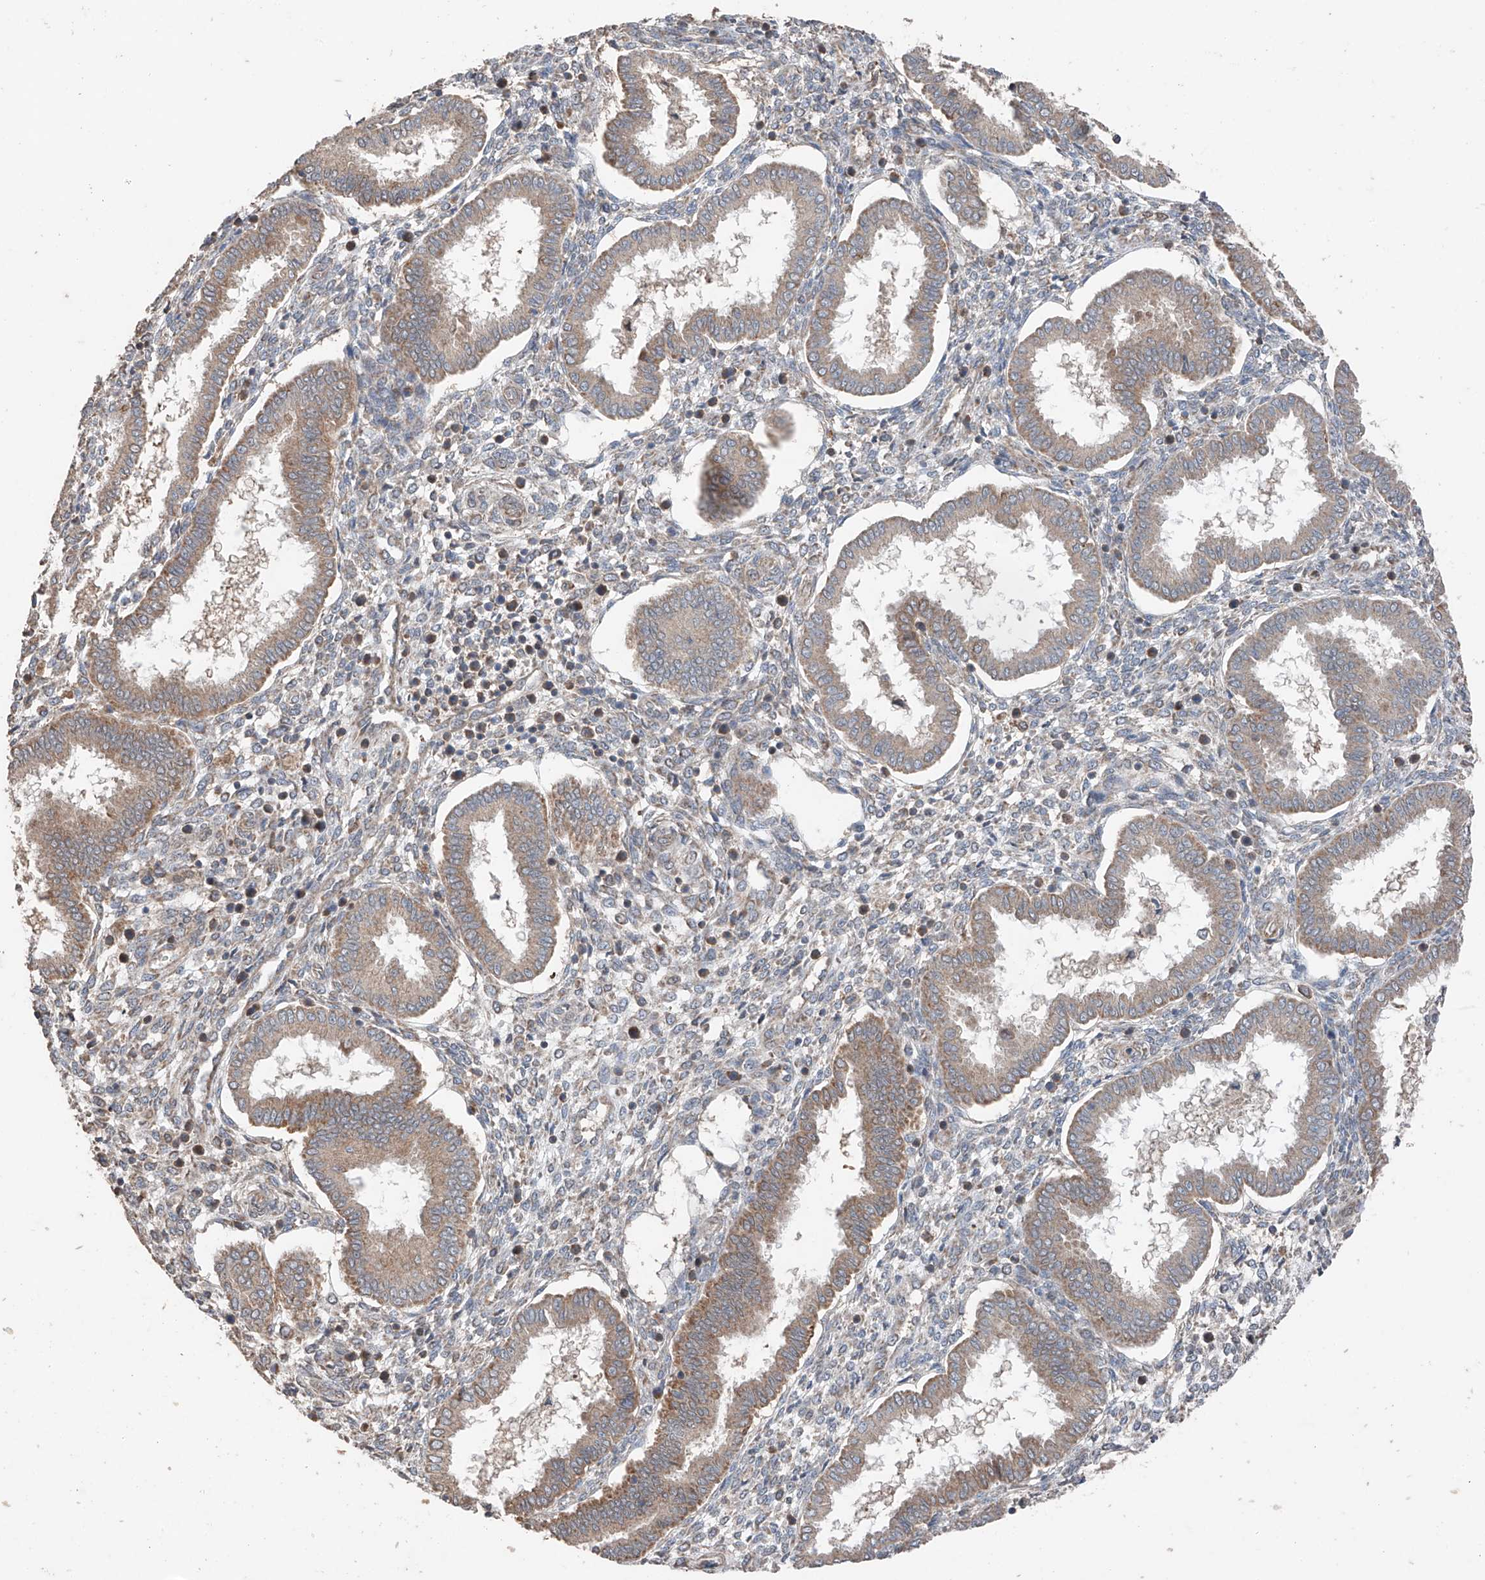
{"staining": {"intensity": "moderate", "quantity": "25%-75%", "location": "cytoplasmic/membranous"}, "tissue": "endometrium", "cell_type": "Cells in endometrial stroma", "image_type": "normal", "snomed": [{"axis": "morphology", "description": "Normal tissue, NOS"}, {"axis": "topography", "description": "Endometrium"}], "caption": "IHC (DAB) staining of unremarkable human endometrium displays moderate cytoplasmic/membranous protein staining in about 25%-75% of cells in endometrial stroma.", "gene": "AP4B1", "patient": {"sex": "female", "age": 24}}